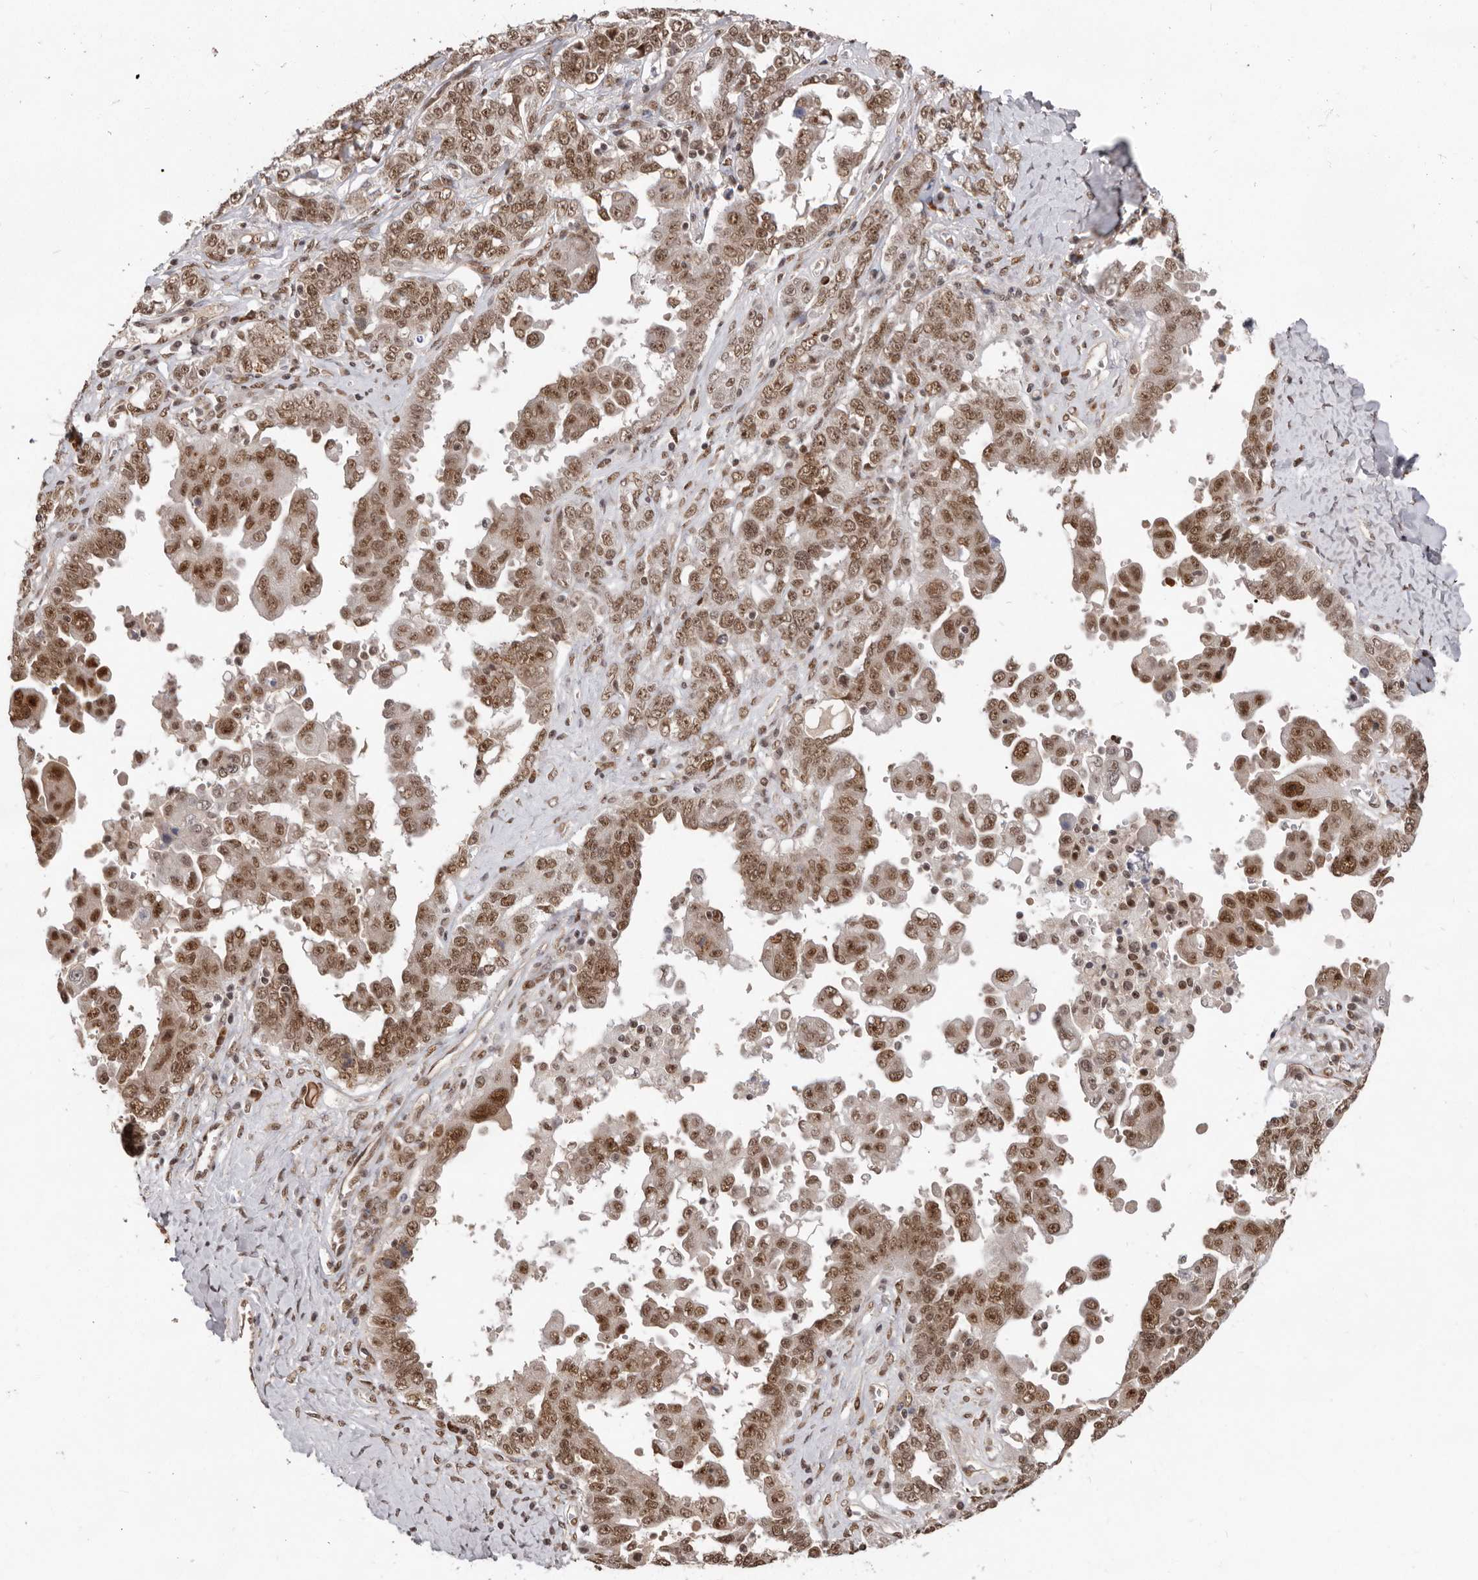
{"staining": {"intensity": "moderate", "quantity": ">75%", "location": "nuclear"}, "tissue": "ovarian cancer", "cell_type": "Tumor cells", "image_type": "cancer", "snomed": [{"axis": "morphology", "description": "Carcinoma, endometroid"}, {"axis": "topography", "description": "Ovary"}], "caption": "Ovarian cancer tissue reveals moderate nuclear positivity in about >75% of tumor cells", "gene": "CHTOP", "patient": {"sex": "female", "age": 62}}